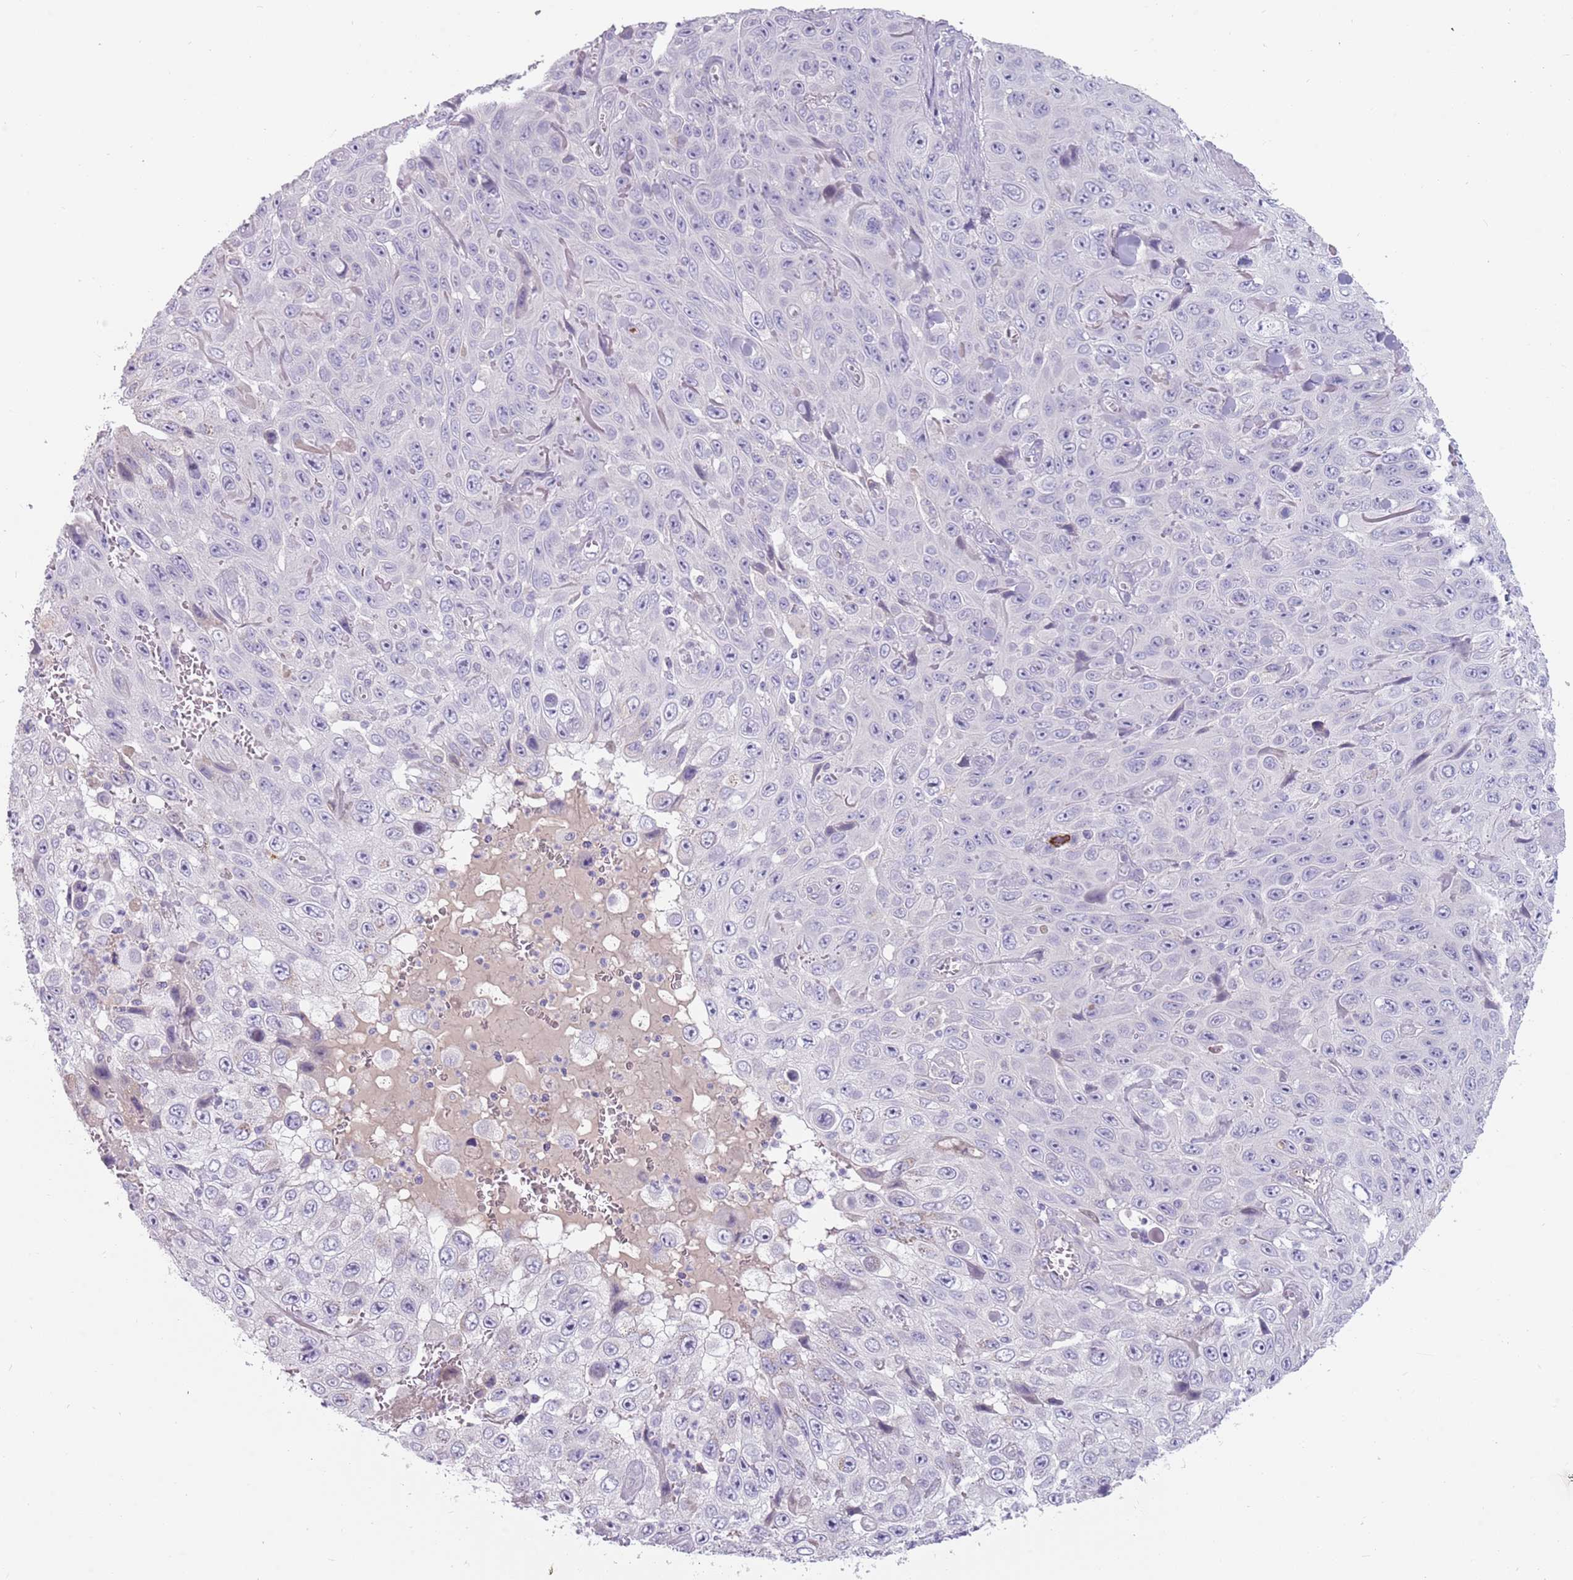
{"staining": {"intensity": "negative", "quantity": "none", "location": "none"}, "tissue": "skin cancer", "cell_type": "Tumor cells", "image_type": "cancer", "snomed": [{"axis": "morphology", "description": "Squamous cell carcinoma, NOS"}, {"axis": "topography", "description": "Skin"}], "caption": "High magnification brightfield microscopy of skin squamous cell carcinoma stained with DAB (brown) and counterstained with hematoxylin (blue): tumor cells show no significant expression.", "gene": "DDX4", "patient": {"sex": "male", "age": 82}}